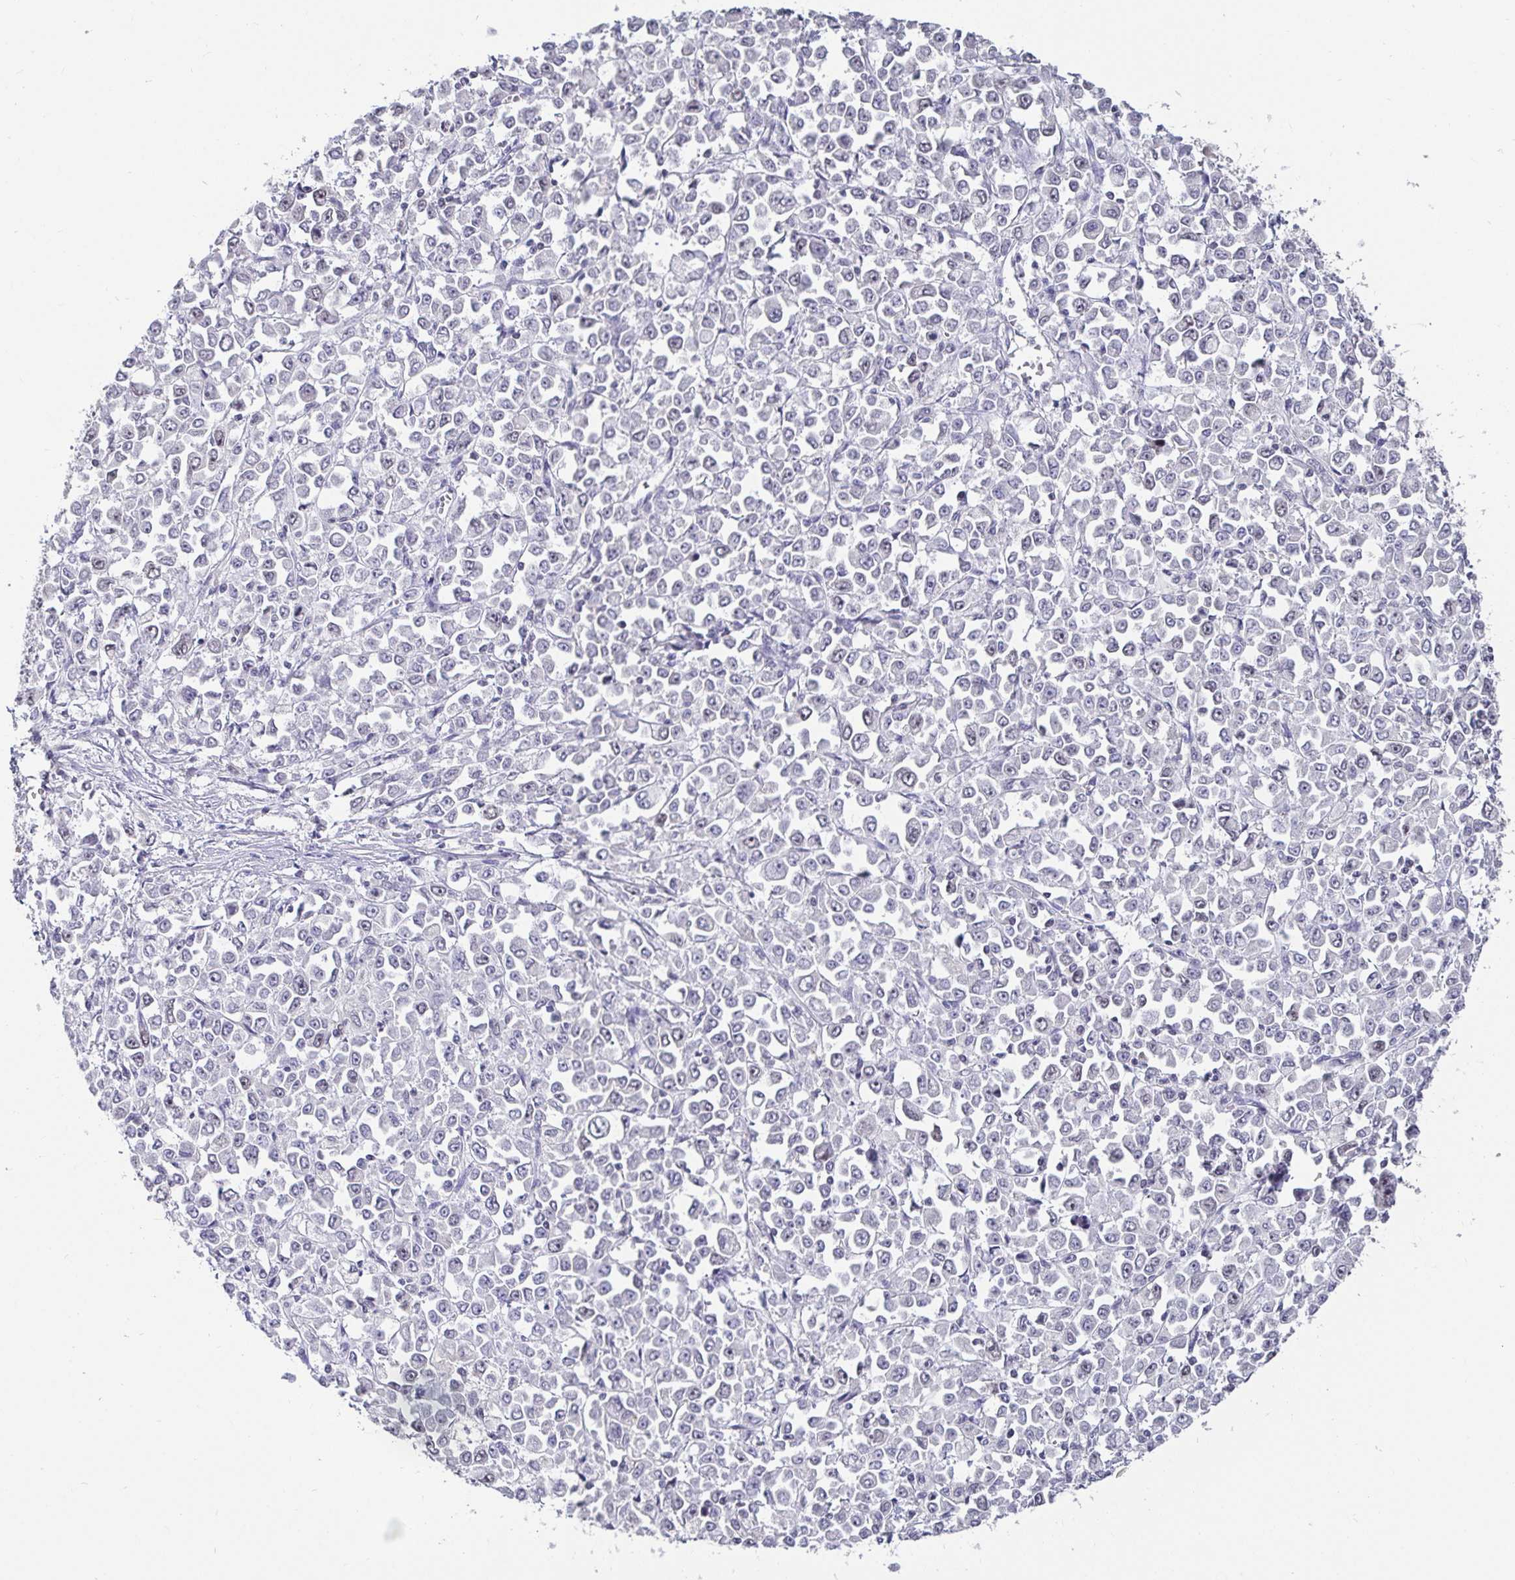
{"staining": {"intensity": "negative", "quantity": "none", "location": "none"}, "tissue": "stomach cancer", "cell_type": "Tumor cells", "image_type": "cancer", "snomed": [{"axis": "morphology", "description": "Adenocarcinoma, NOS"}, {"axis": "topography", "description": "Stomach, upper"}], "caption": "Tumor cells are negative for protein expression in human stomach cancer.", "gene": "ANLN", "patient": {"sex": "male", "age": 70}}